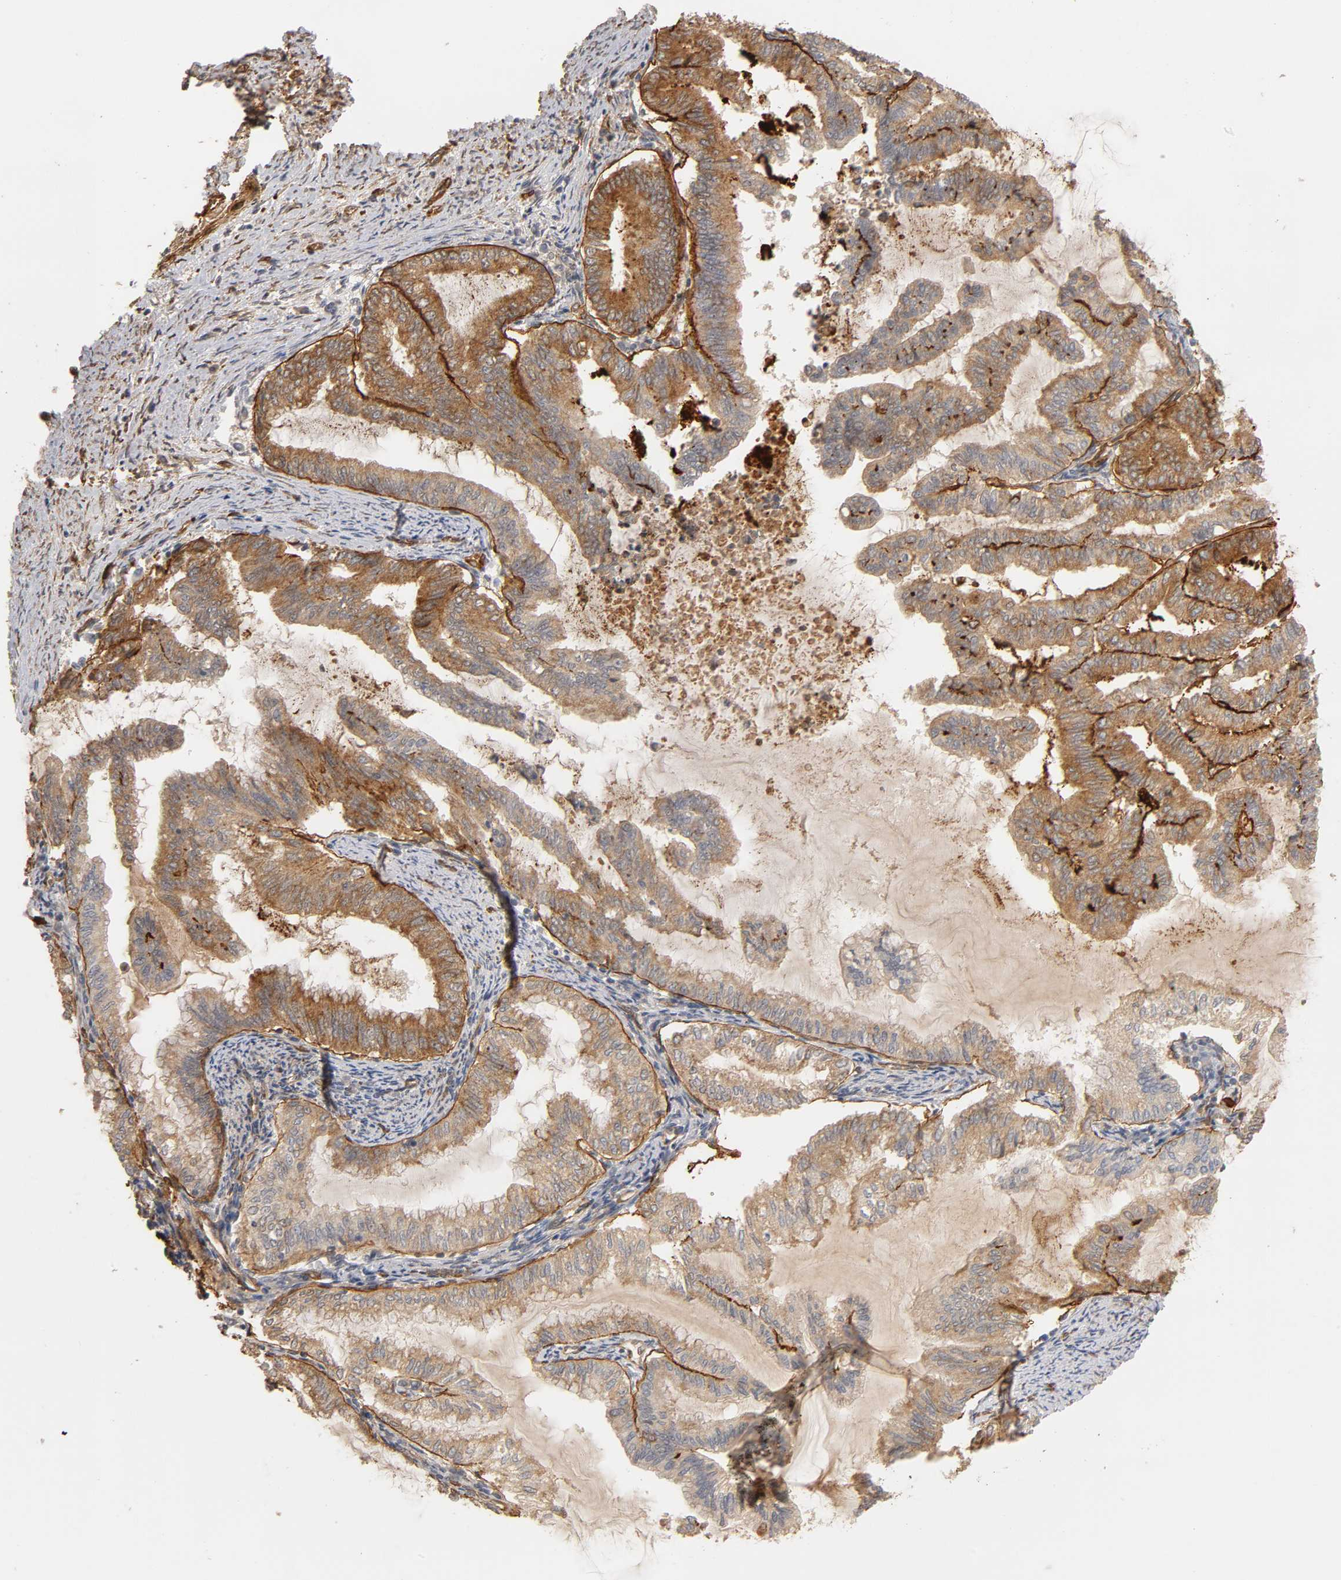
{"staining": {"intensity": "moderate", "quantity": ">75%", "location": "cytoplasmic/membranous"}, "tissue": "endometrial cancer", "cell_type": "Tumor cells", "image_type": "cancer", "snomed": [{"axis": "morphology", "description": "Adenocarcinoma, NOS"}, {"axis": "topography", "description": "Endometrium"}], "caption": "Endometrial adenocarcinoma stained for a protein (brown) reveals moderate cytoplasmic/membranous positive positivity in about >75% of tumor cells.", "gene": "LAMB1", "patient": {"sex": "female", "age": 79}}